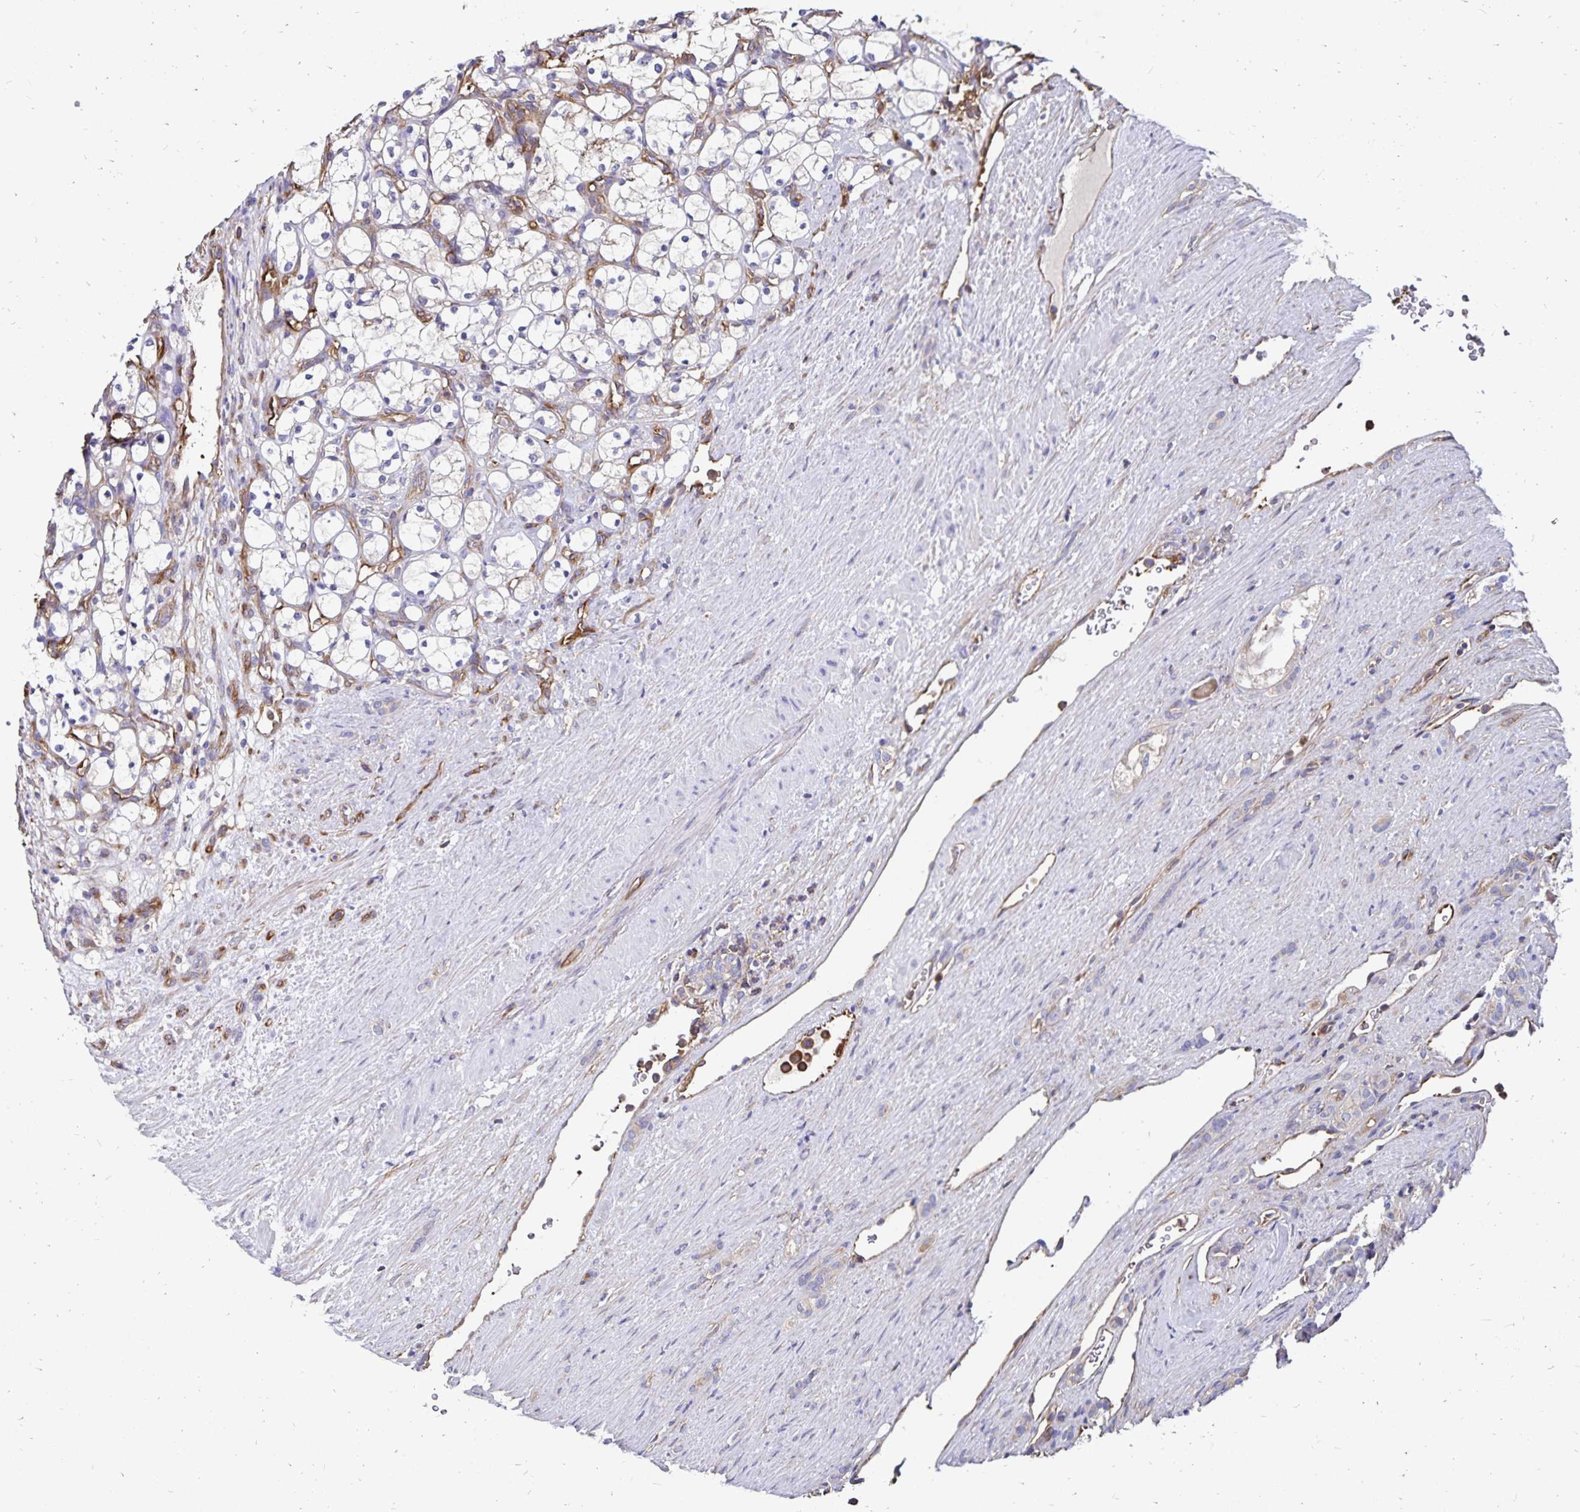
{"staining": {"intensity": "negative", "quantity": "none", "location": "none"}, "tissue": "renal cancer", "cell_type": "Tumor cells", "image_type": "cancer", "snomed": [{"axis": "morphology", "description": "Adenocarcinoma, NOS"}, {"axis": "topography", "description": "Kidney"}], "caption": "Tumor cells show no significant protein positivity in renal adenocarcinoma.", "gene": "RPRML", "patient": {"sex": "female", "age": 69}}